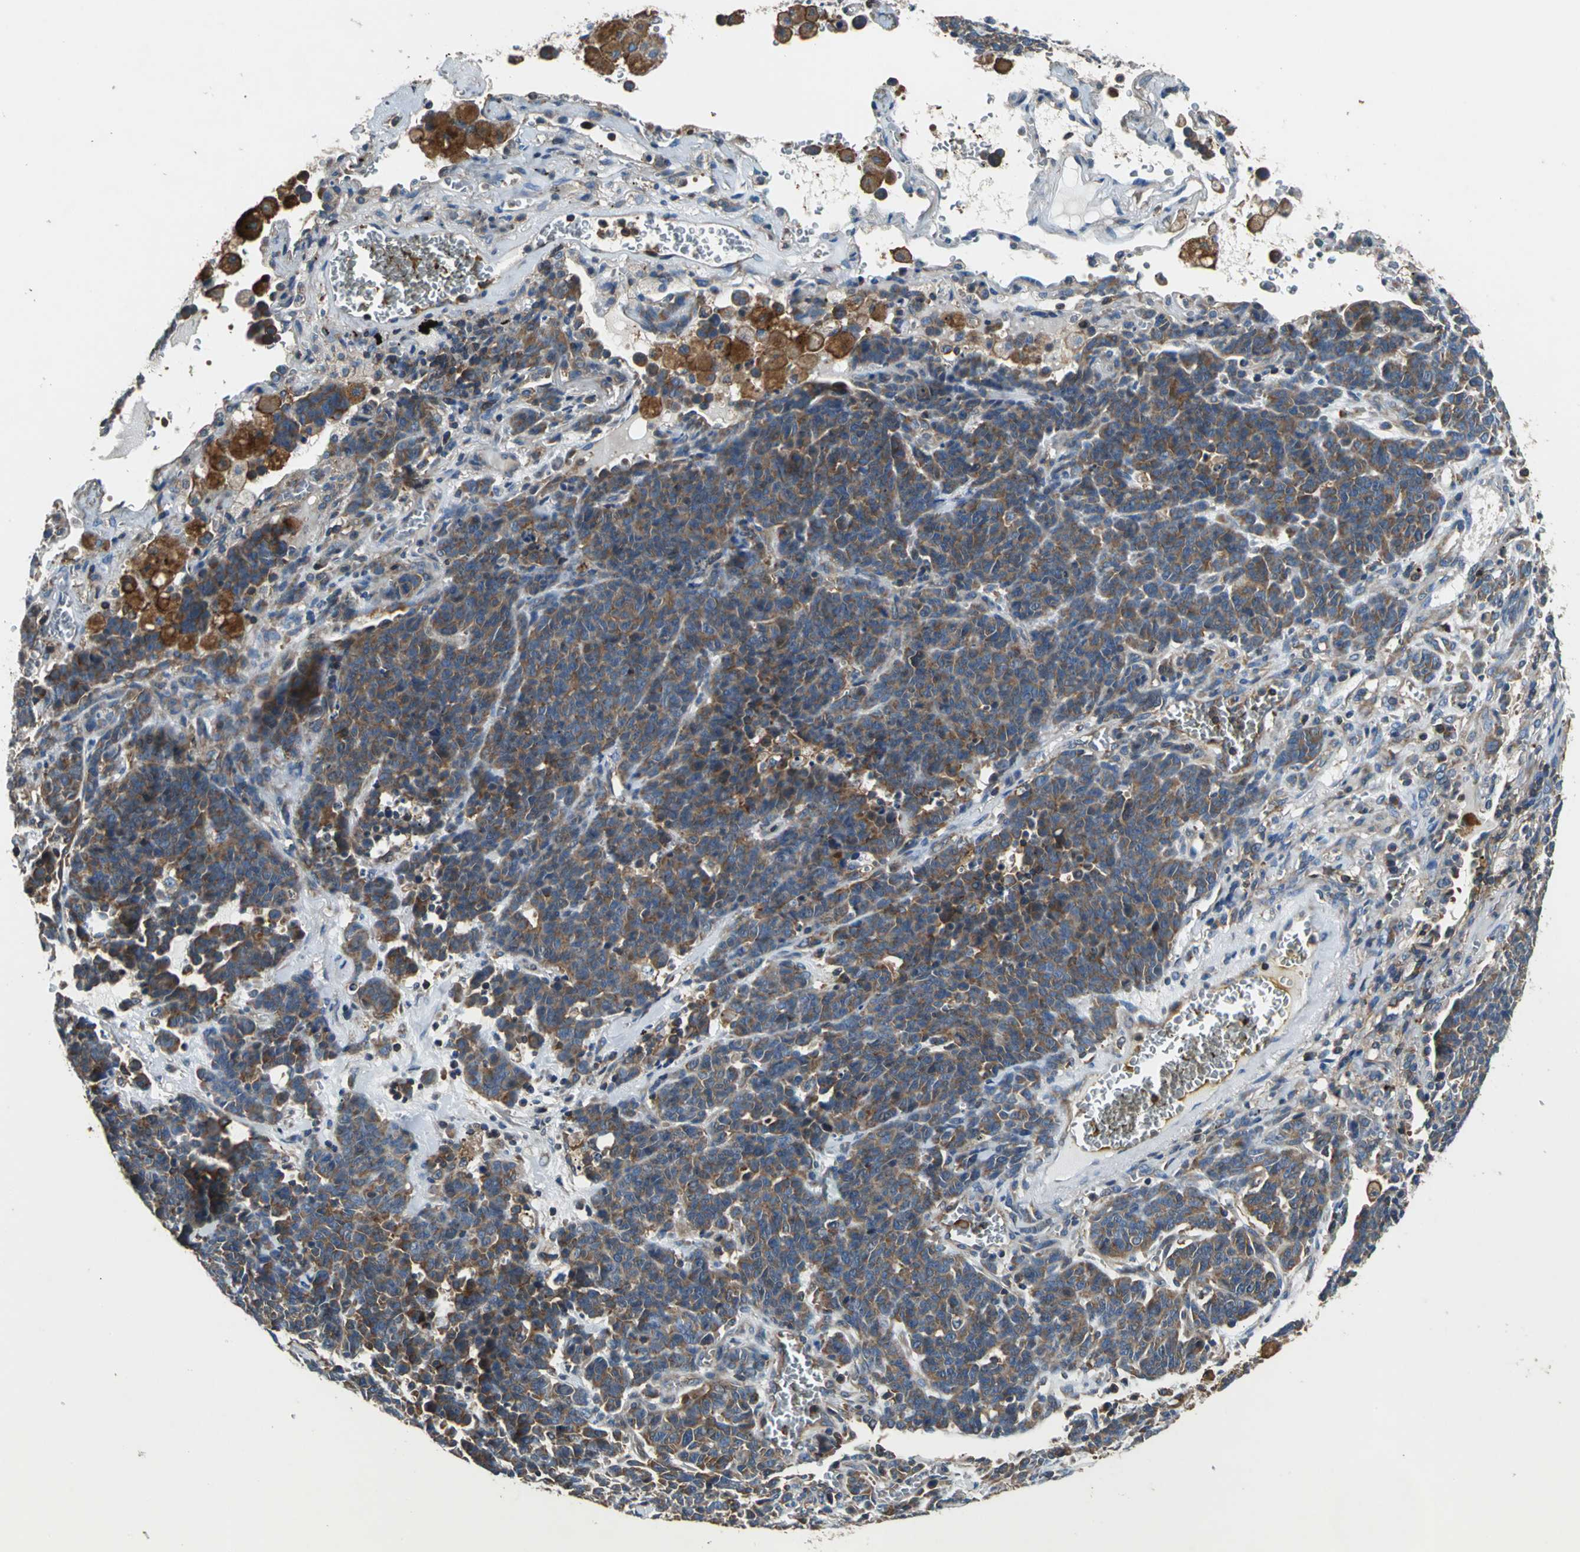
{"staining": {"intensity": "strong", "quantity": ">75%", "location": "cytoplasmic/membranous"}, "tissue": "lung cancer", "cell_type": "Tumor cells", "image_type": "cancer", "snomed": [{"axis": "morphology", "description": "Neoplasm, malignant, NOS"}, {"axis": "topography", "description": "Lung"}], "caption": "Immunohistochemistry (IHC) micrograph of lung cancer (neoplasm (malignant)) stained for a protein (brown), which shows high levels of strong cytoplasmic/membranous staining in approximately >75% of tumor cells.", "gene": "PARVA", "patient": {"sex": "female", "age": 58}}